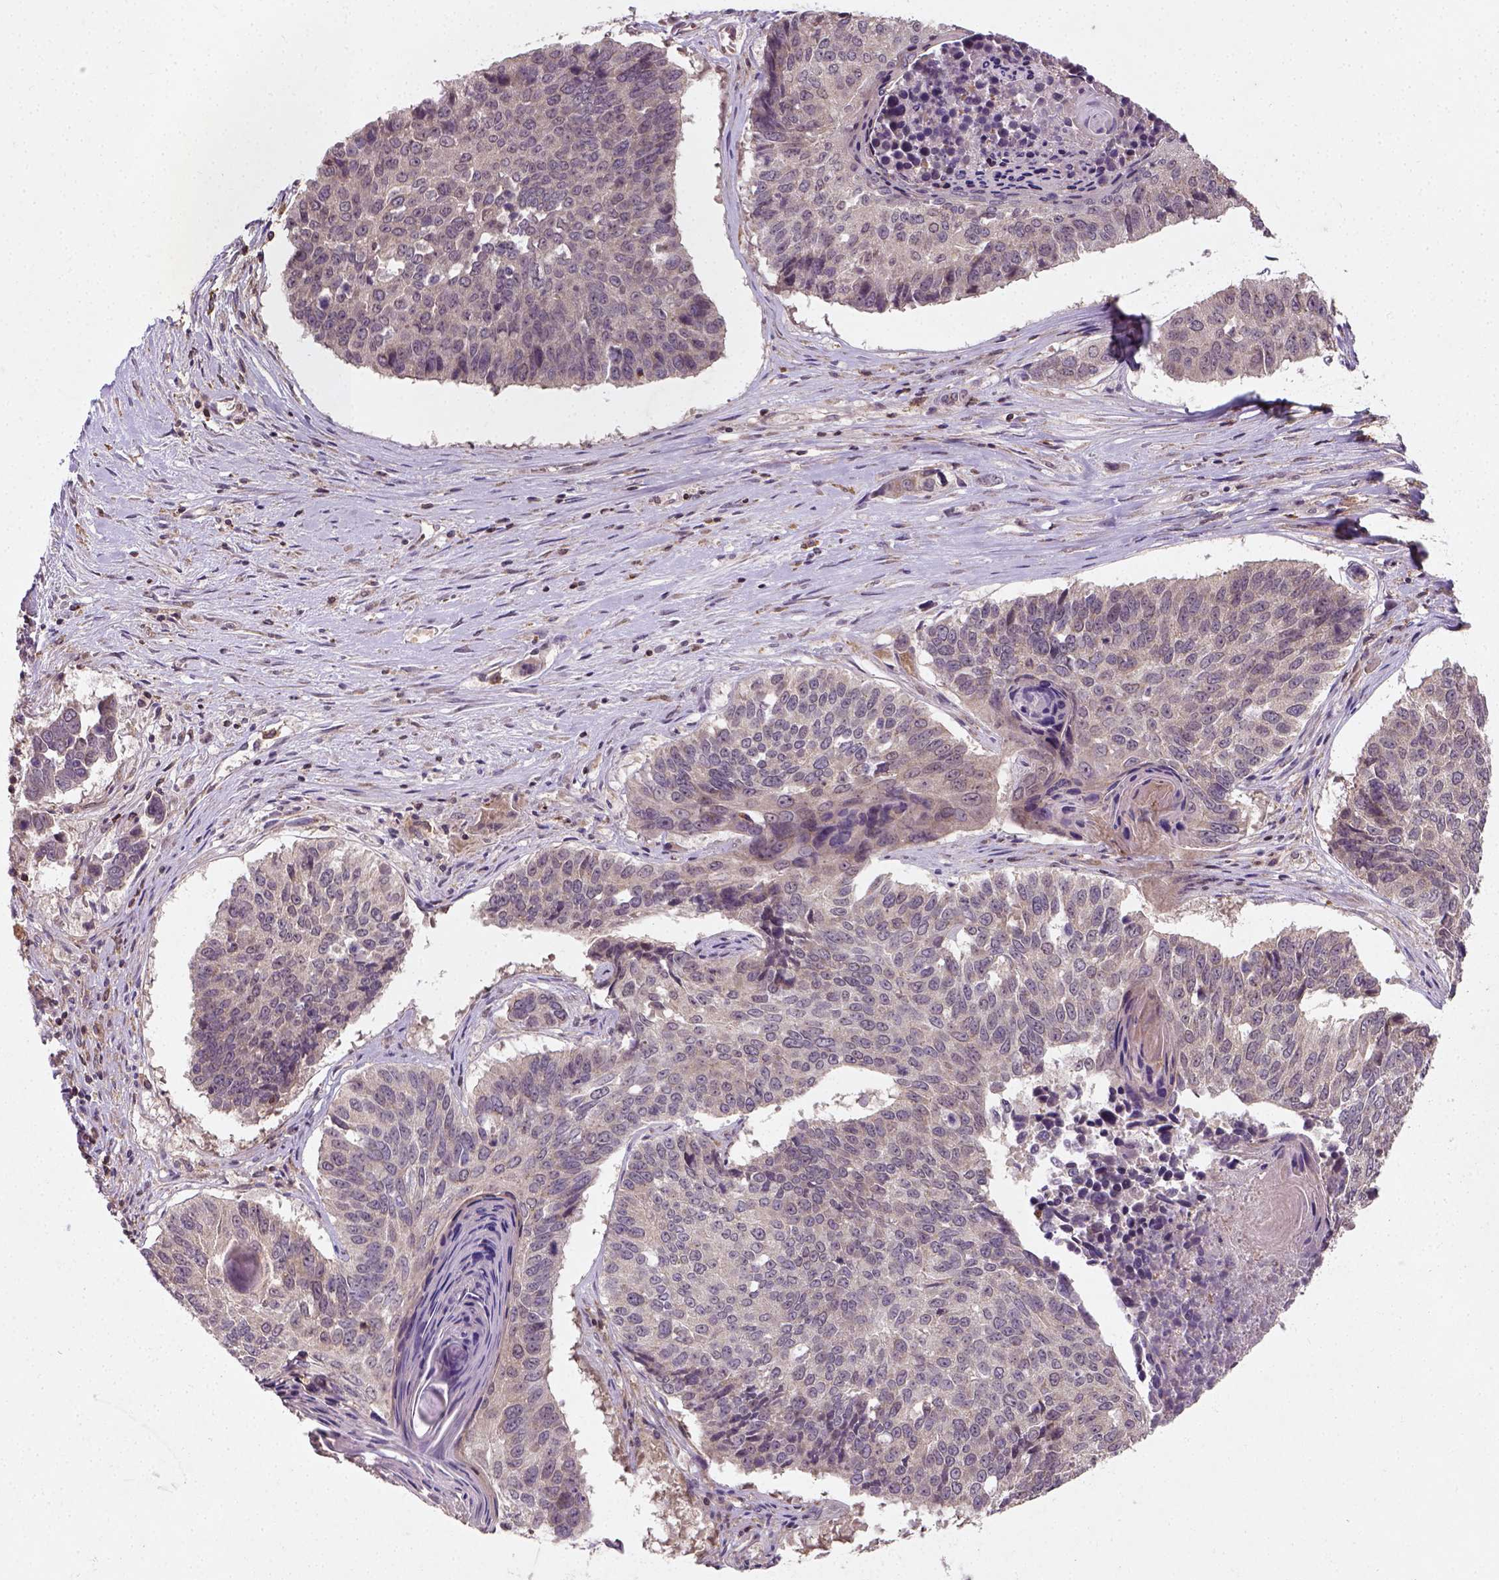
{"staining": {"intensity": "weak", "quantity": ">75%", "location": "cytoplasmic/membranous"}, "tissue": "lung cancer", "cell_type": "Tumor cells", "image_type": "cancer", "snomed": [{"axis": "morphology", "description": "Squamous cell carcinoma, NOS"}, {"axis": "topography", "description": "Lung"}], "caption": "Protein staining by IHC shows weak cytoplasmic/membranous staining in approximately >75% of tumor cells in lung cancer (squamous cell carcinoma). Nuclei are stained in blue.", "gene": "CAMKK1", "patient": {"sex": "male", "age": 73}}